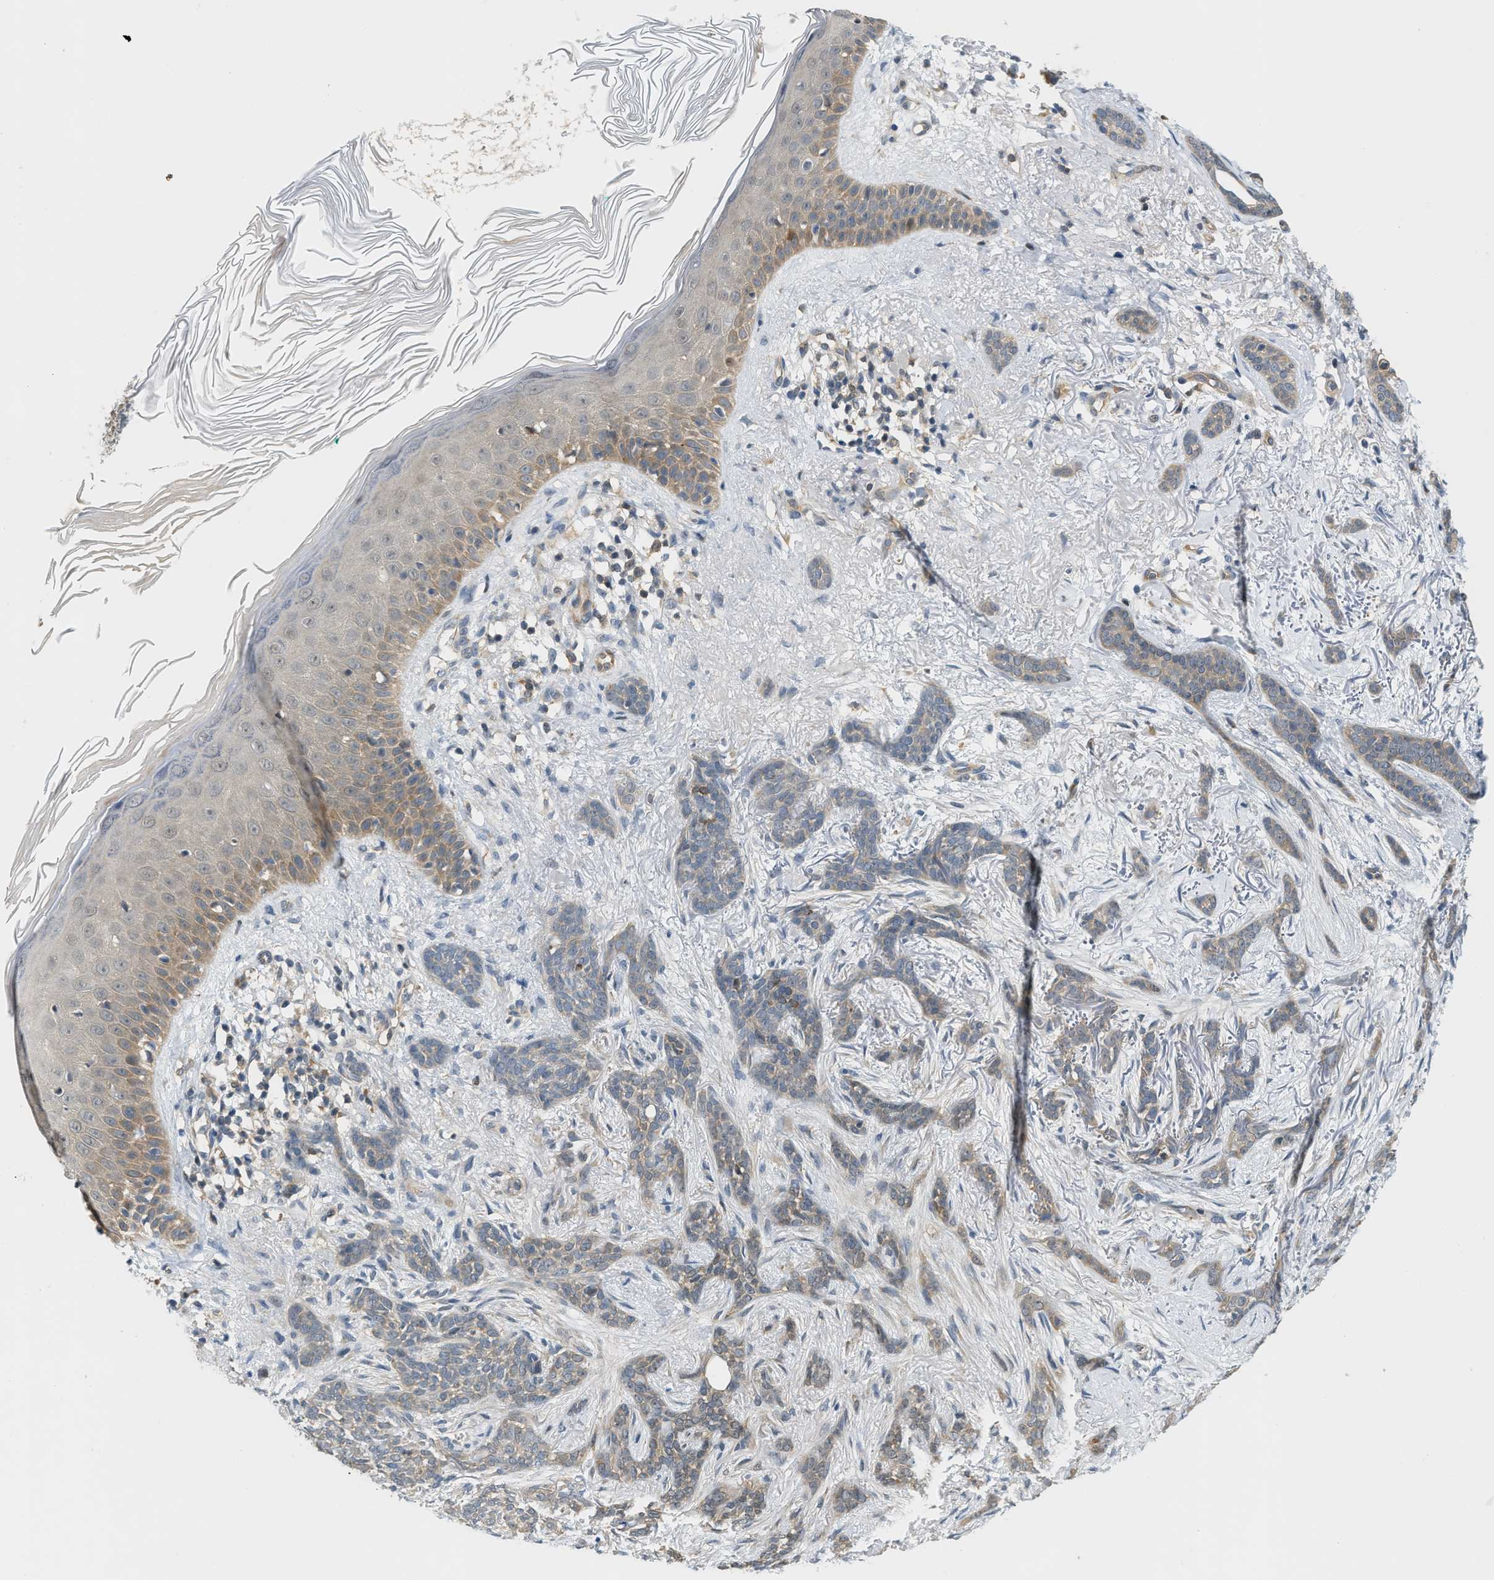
{"staining": {"intensity": "weak", "quantity": ">75%", "location": "cytoplasmic/membranous"}, "tissue": "skin cancer", "cell_type": "Tumor cells", "image_type": "cancer", "snomed": [{"axis": "morphology", "description": "Basal cell carcinoma"}, {"axis": "morphology", "description": "Adnexal tumor, benign"}, {"axis": "topography", "description": "Skin"}], "caption": "Protein staining reveals weak cytoplasmic/membranous staining in approximately >75% of tumor cells in benign adnexal tumor (skin).", "gene": "PDCL3", "patient": {"sex": "female", "age": 42}}